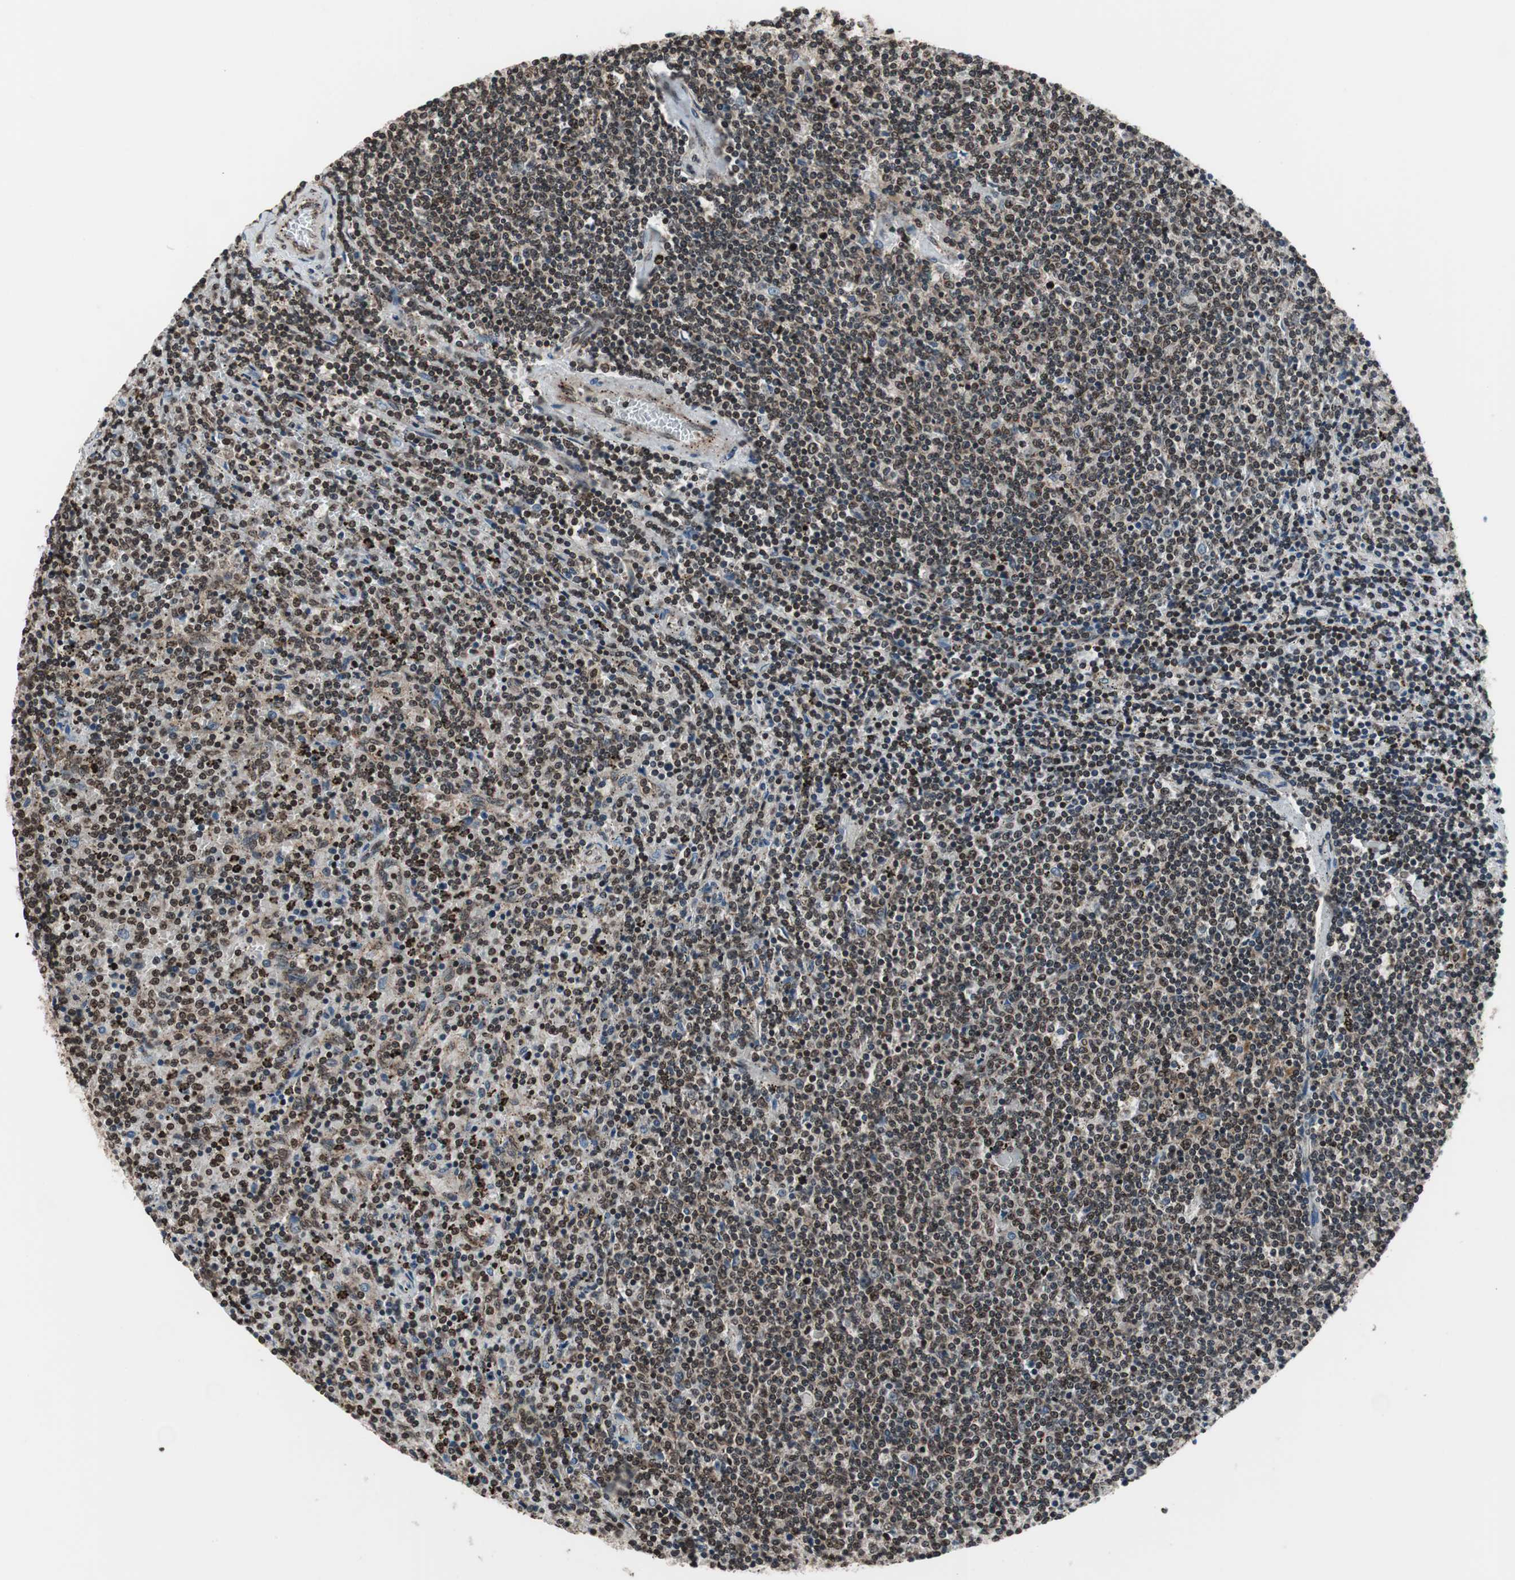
{"staining": {"intensity": "negative", "quantity": "none", "location": "none"}, "tissue": "lymphoma", "cell_type": "Tumor cells", "image_type": "cancer", "snomed": [{"axis": "morphology", "description": "Malignant lymphoma, non-Hodgkin's type, Low grade"}, {"axis": "topography", "description": "Spleen"}], "caption": "DAB (3,3'-diaminobenzidine) immunohistochemical staining of lymphoma shows no significant positivity in tumor cells.", "gene": "RFC1", "patient": {"sex": "female", "age": 50}}